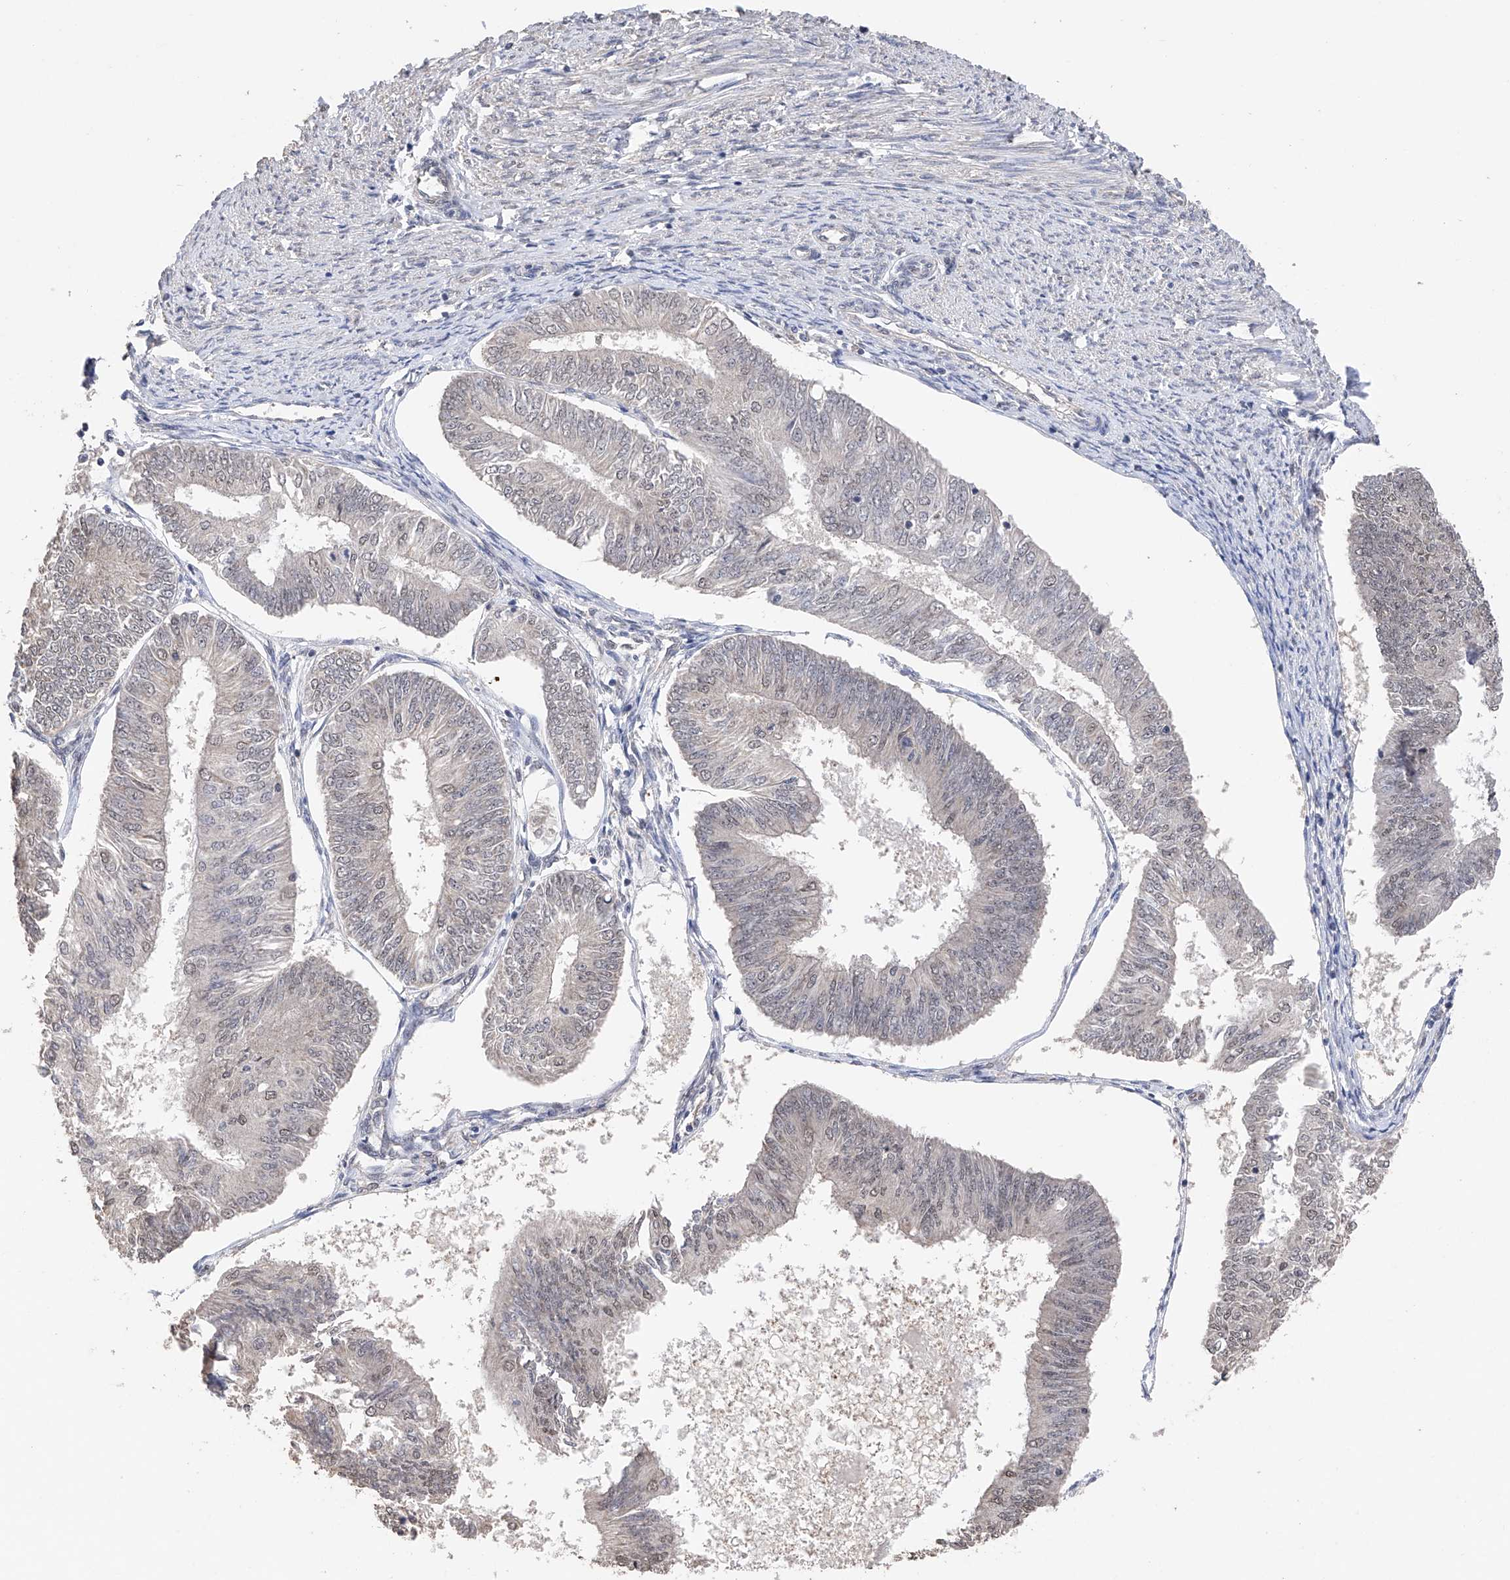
{"staining": {"intensity": "negative", "quantity": "none", "location": "none"}, "tissue": "endometrial cancer", "cell_type": "Tumor cells", "image_type": "cancer", "snomed": [{"axis": "morphology", "description": "Adenocarcinoma, NOS"}, {"axis": "topography", "description": "Endometrium"}], "caption": "Tumor cells show no significant protein expression in endometrial cancer (adenocarcinoma). (DAB (3,3'-diaminobenzidine) IHC with hematoxylin counter stain).", "gene": "DMAP1", "patient": {"sex": "female", "age": 58}}